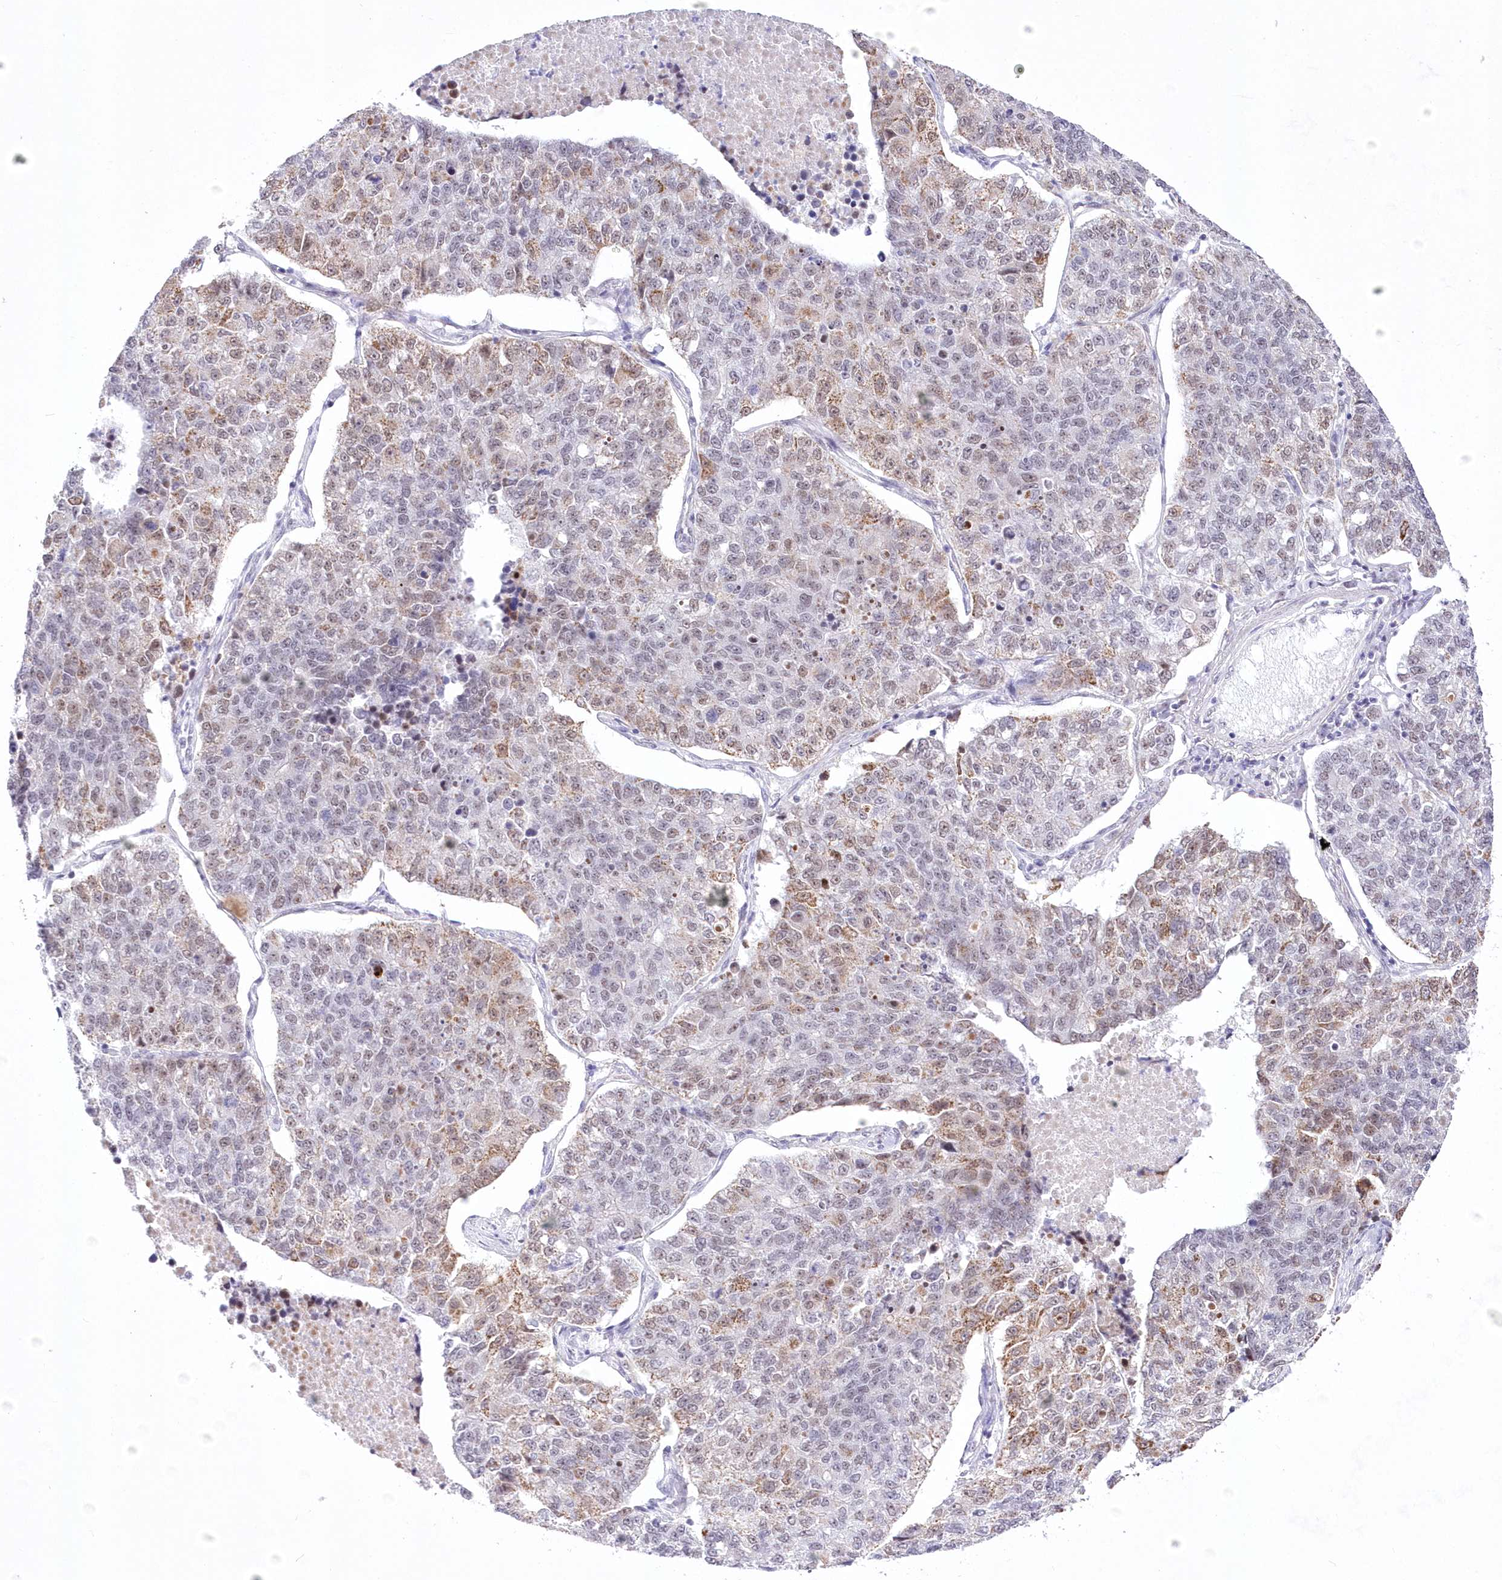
{"staining": {"intensity": "weak", "quantity": "25%-75%", "location": "cytoplasmic/membranous,nuclear"}, "tissue": "lung cancer", "cell_type": "Tumor cells", "image_type": "cancer", "snomed": [{"axis": "morphology", "description": "Adenocarcinoma, NOS"}, {"axis": "topography", "description": "Lung"}], "caption": "A brown stain shows weak cytoplasmic/membranous and nuclear expression of a protein in lung cancer tumor cells. Nuclei are stained in blue.", "gene": "NSUN2", "patient": {"sex": "male", "age": 49}}